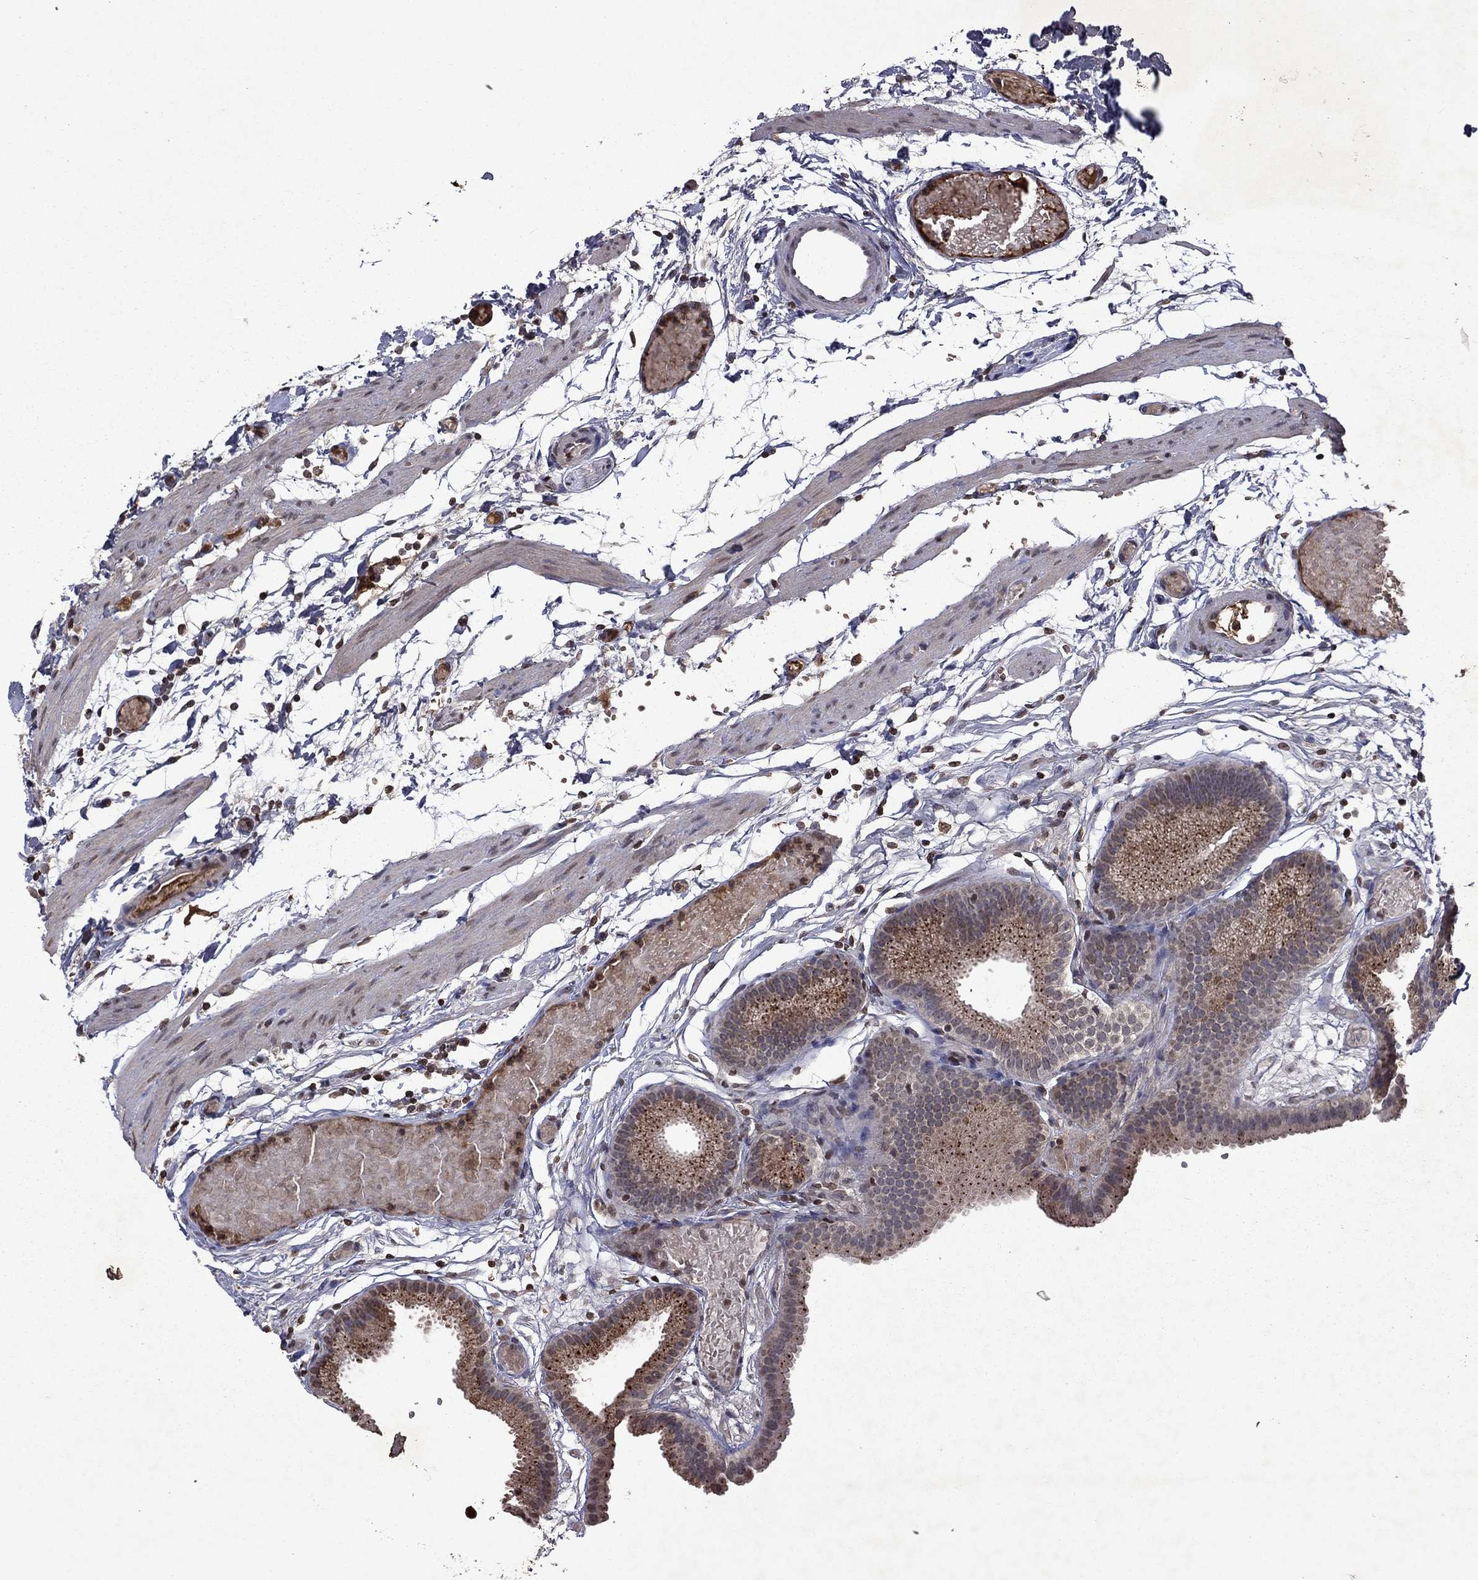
{"staining": {"intensity": "moderate", "quantity": "25%-75%", "location": "cytoplasmic/membranous"}, "tissue": "gallbladder", "cell_type": "Glandular cells", "image_type": "normal", "snomed": [{"axis": "morphology", "description": "Normal tissue, NOS"}, {"axis": "topography", "description": "Gallbladder"}], "caption": "The photomicrograph displays immunohistochemical staining of benign gallbladder. There is moderate cytoplasmic/membranous positivity is present in approximately 25%-75% of glandular cells. Immunohistochemistry (ihc) stains the protein in brown and the nuclei are stained blue.", "gene": "NLGN1", "patient": {"sex": "female", "age": 45}}